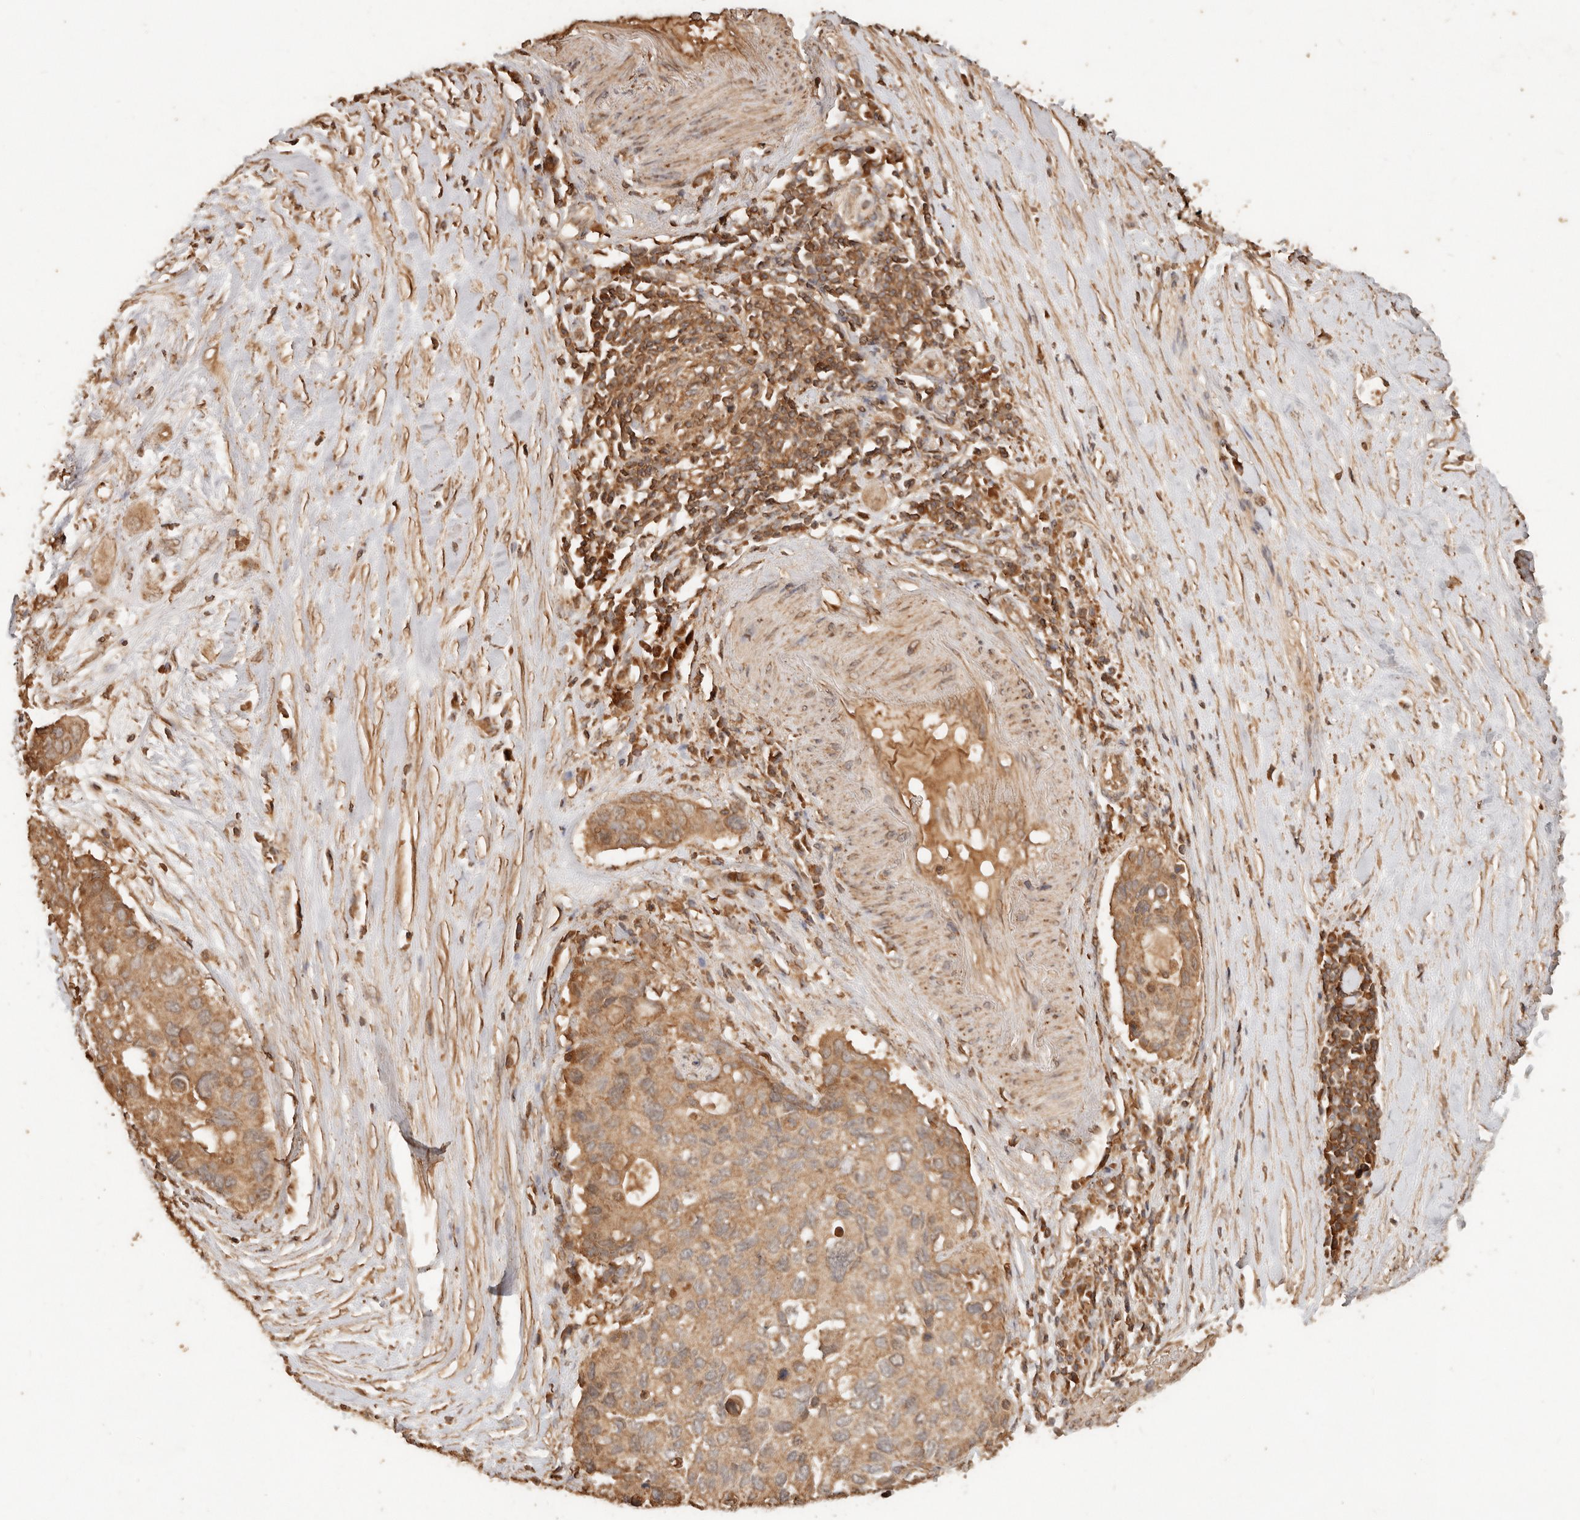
{"staining": {"intensity": "strong", "quantity": ">75%", "location": "cytoplasmic/membranous"}, "tissue": "pancreatic cancer", "cell_type": "Tumor cells", "image_type": "cancer", "snomed": [{"axis": "morphology", "description": "Adenocarcinoma, NOS"}, {"axis": "topography", "description": "Pancreas"}], "caption": "Pancreatic cancer stained with a protein marker shows strong staining in tumor cells.", "gene": "FAM180B", "patient": {"sex": "female", "age": 56}}